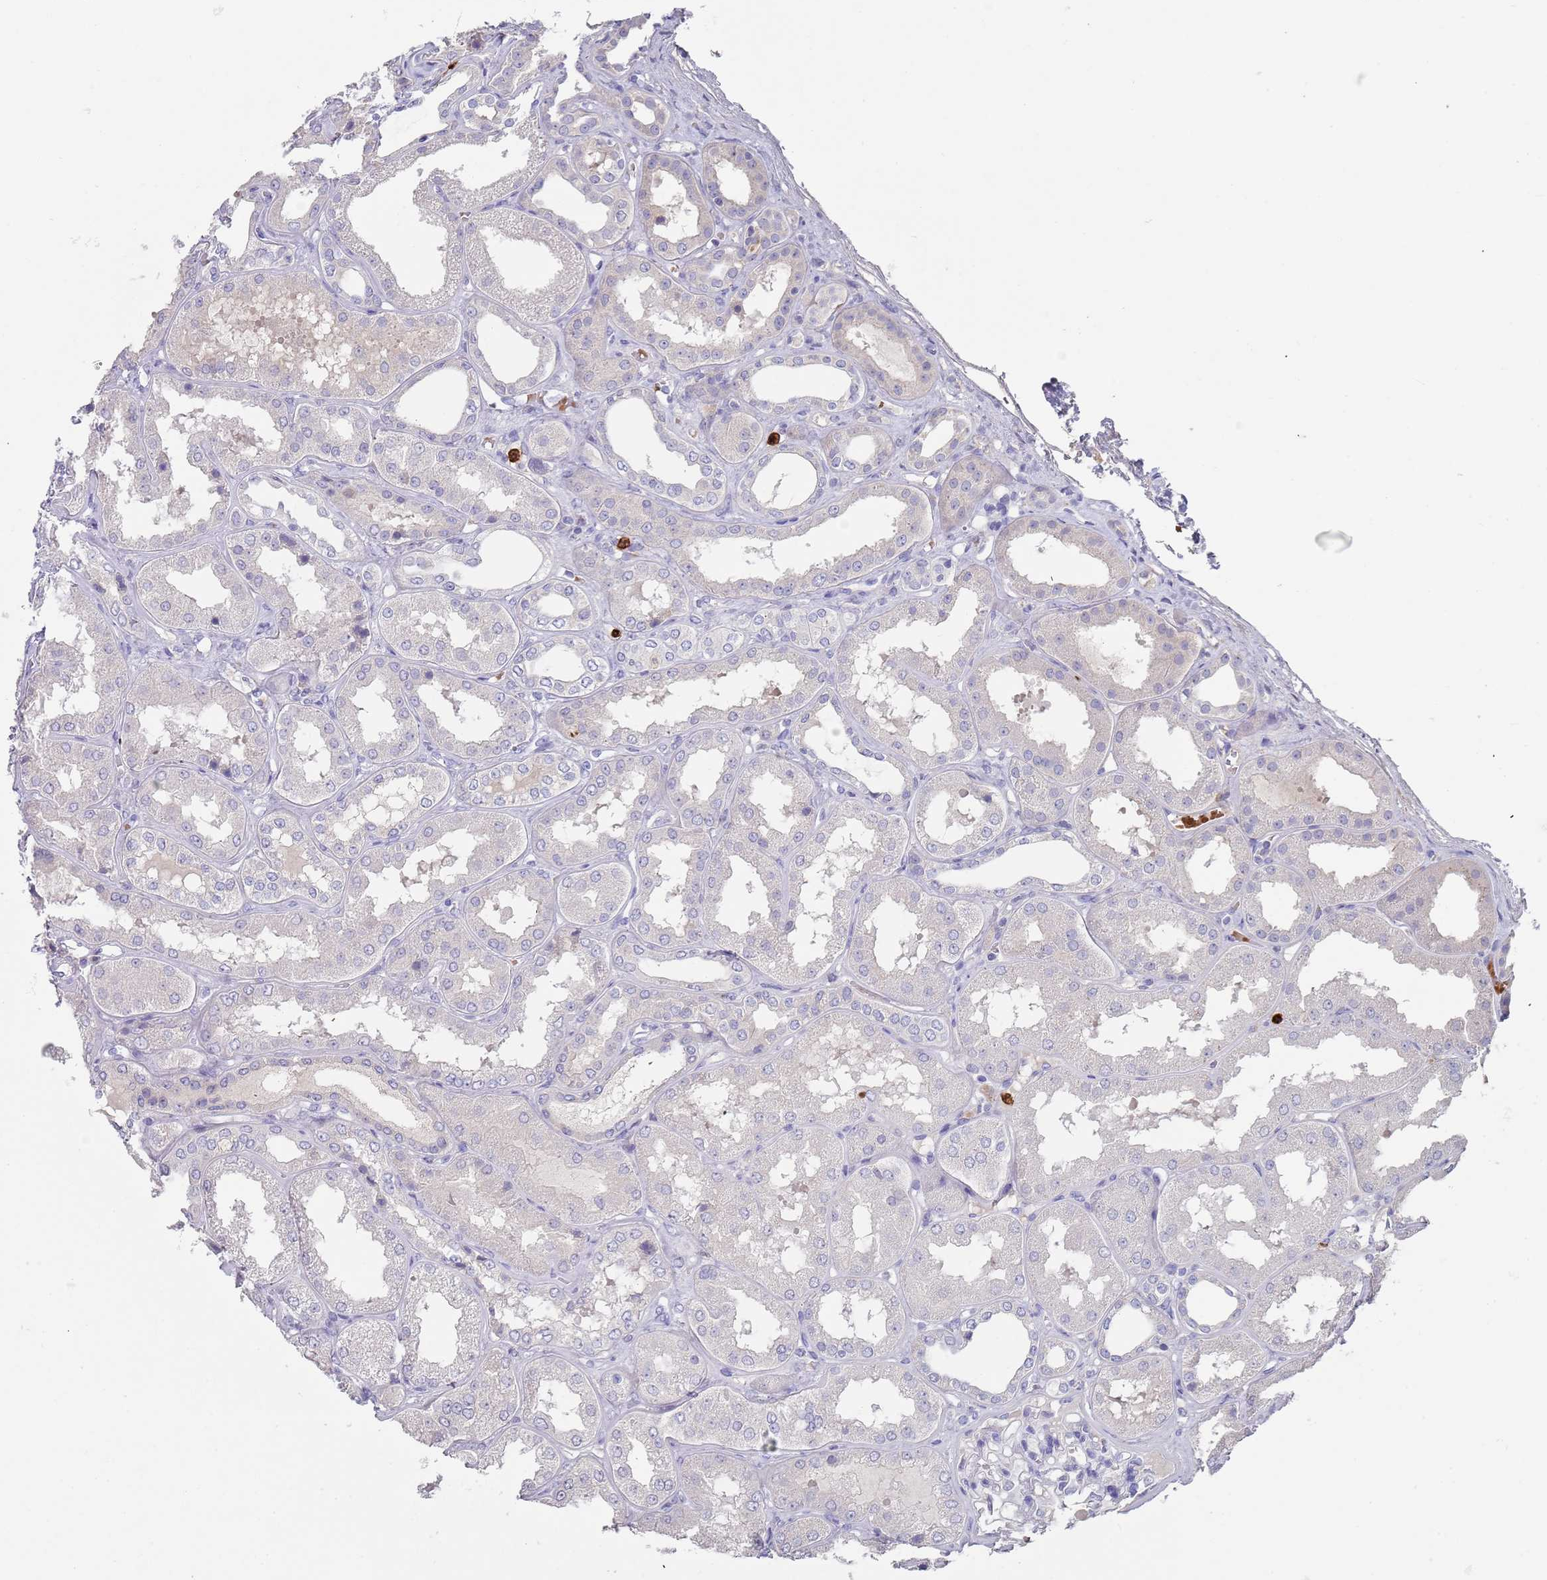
{"staining": {"intensity": "negative", "quantity": "none", "location": "none"}, "tissue": "kidney", "cell_type": "Cells in glomeruli", "image_type": "normal", "snomed": [{"axis": "morphology", "description": "Normal tissue, NOS"}, {"axis": "topography", "description": "Kidney"}], "caption": "An IHC micrograph of unremarkable kidney is shown. There is no staining in cells in glomeruli of kidney. (DAB (3,3'-diaminobenzidine) IHC, high magnification).", "gene": "TMEM251", "patient": {"sex": "female", "age": 56}}